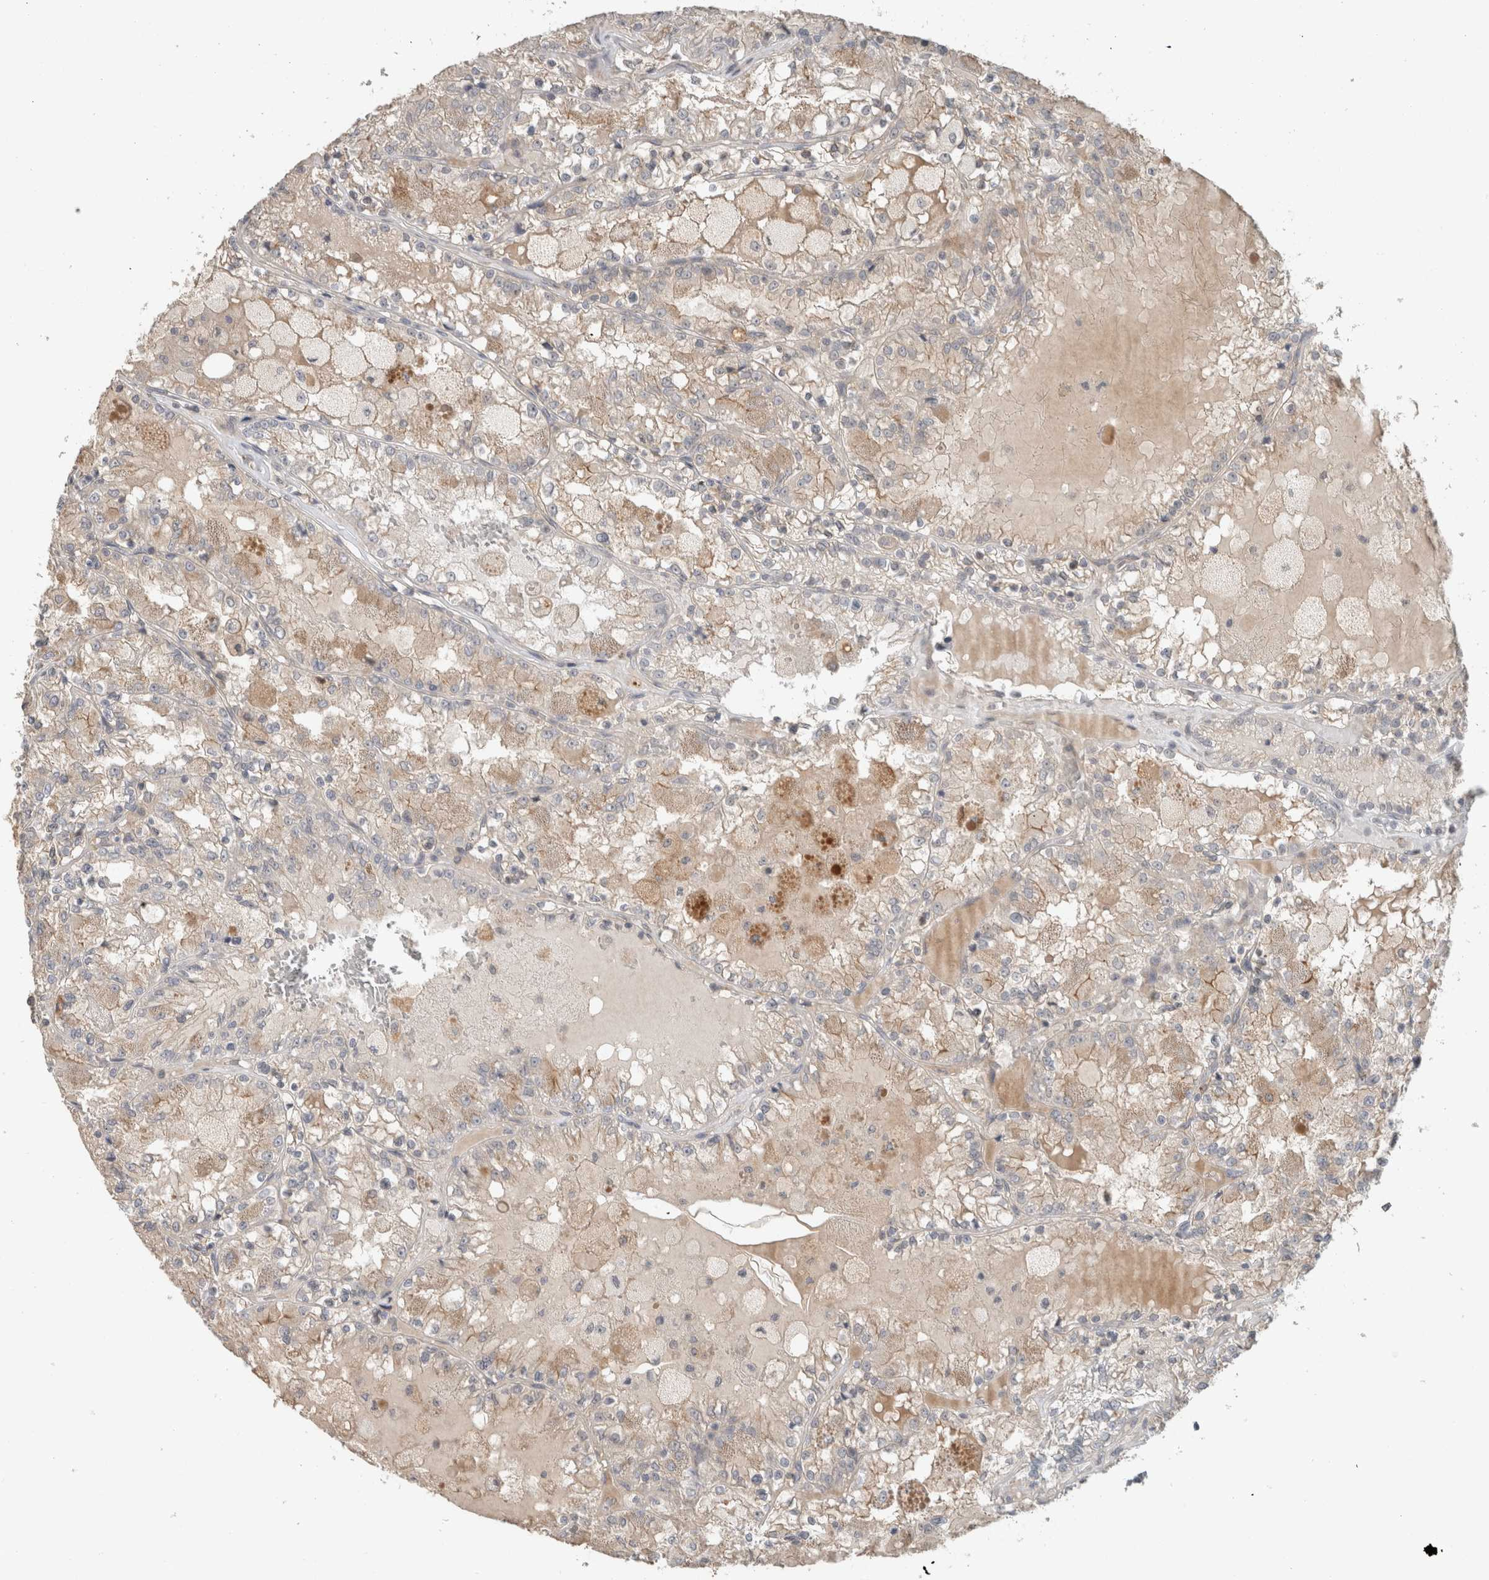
{"staining": {"intensity": "weak", "quantity": "25%-75%", "location": "cytoplasmic/membranous"}, "tissue": "renal cancer", "cell_type": "Tumor cells", "image_type": "cancer", "snomed": [{"axis": "morphology", "description": "Adenocarcinoma, NOS"}, {"axis": "topography", "description": "Kidney"}], "caption": "Protein expression analysis of adenocarcinoma (renal) displays weak cytoplasmic/membranous staining in about 25%-75% of tumor cells. (brown staining indicates protein expression, while blue staining denotes nuclei).", "gene": "ERCC6L2", "patient": {"sex": "female", "age": 56}}